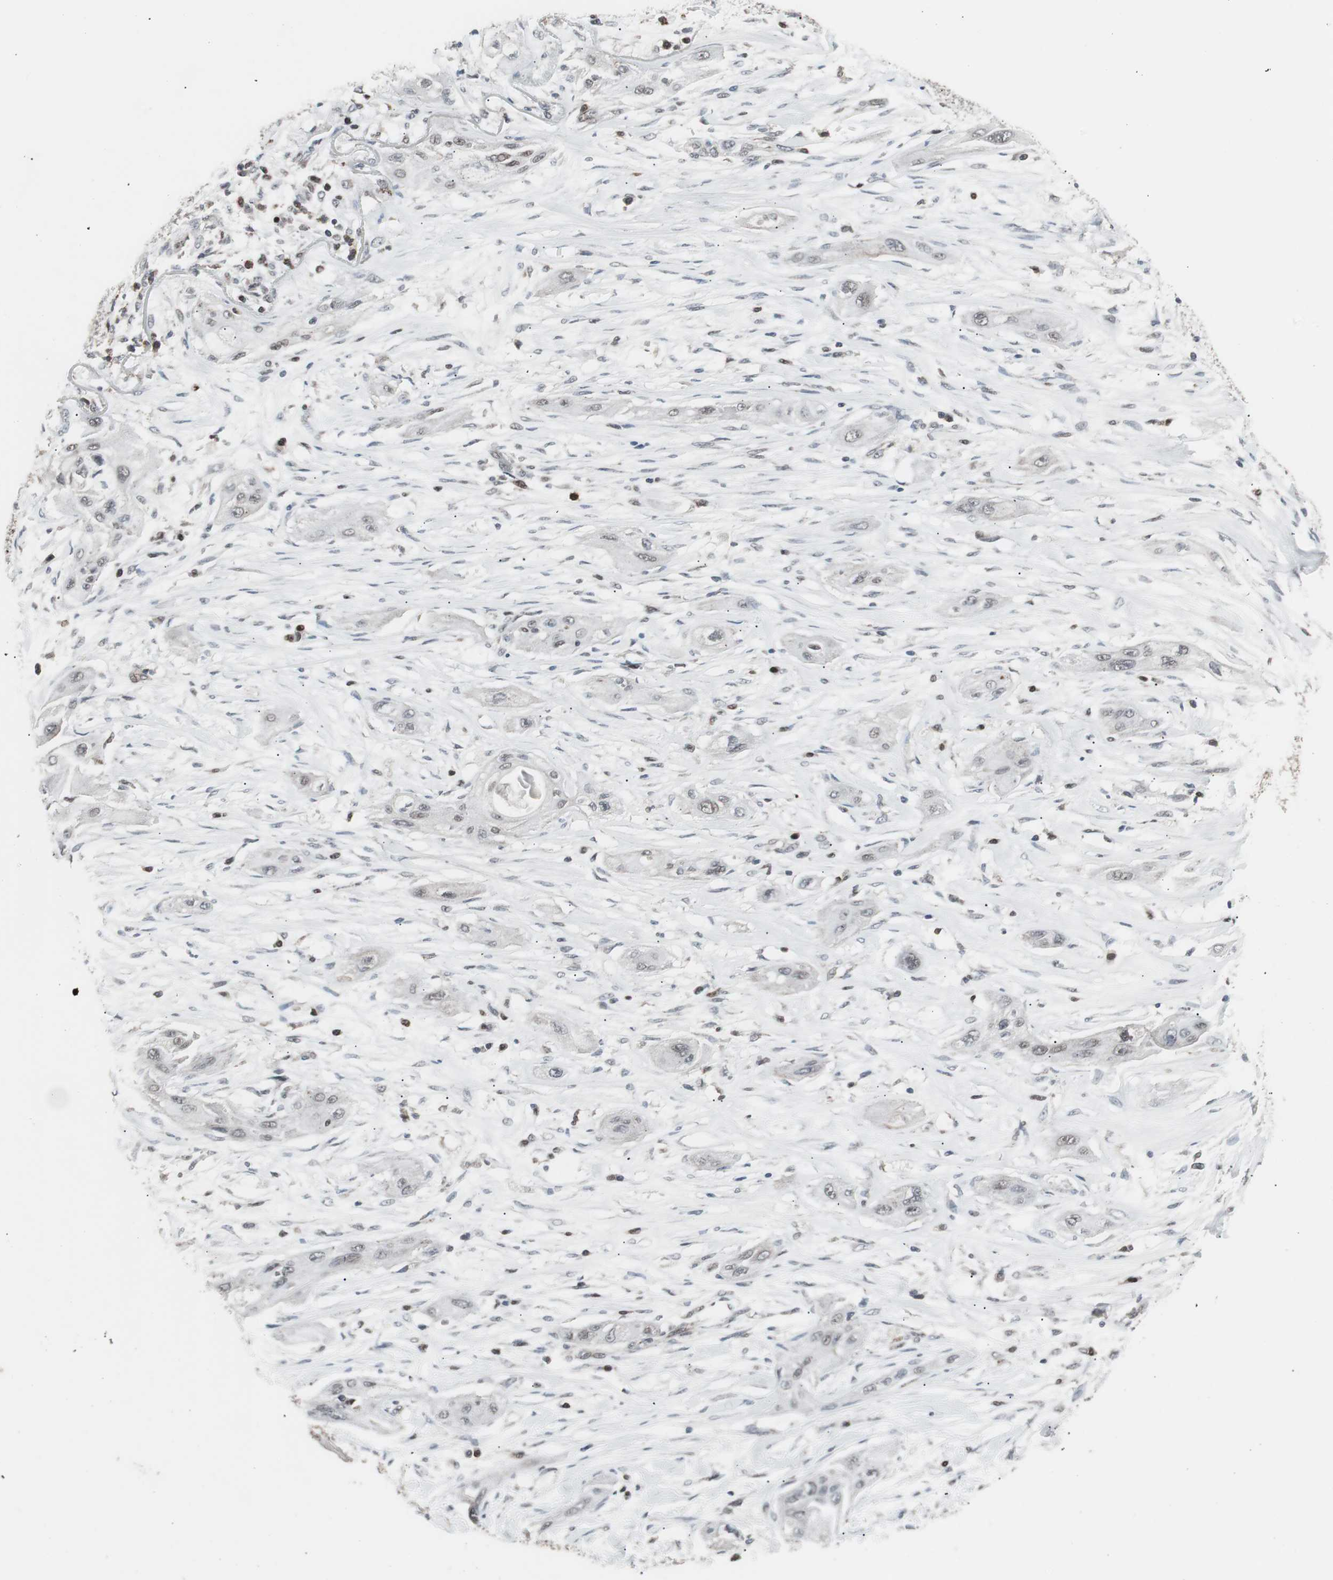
{"staining": {"intensity": "weak", "quantity": "25%-75%", "location": "nuclear"}, "tissue": "lung cancer", "cell_type": "Tumor cells", "image_type": "cancer", "snomed": [{"axis": "morphology", "description": "Squamous cell carcinoma, NOS"}, {"axis": "topography", "description": "Lung"}], "caption": "Immunohistochemistry (IHC) of lung cancer (squamous cell carcinoma) exhibits low levels of weak nuclear expression in approximately 25%-75% of tumor cells. Using DAB (brown) and hematoxylin (blue) stains, captured at high magnification using brightfield microscopy.", "gene": "RXRA", "patient": {"sex": "female", "age": 47}}